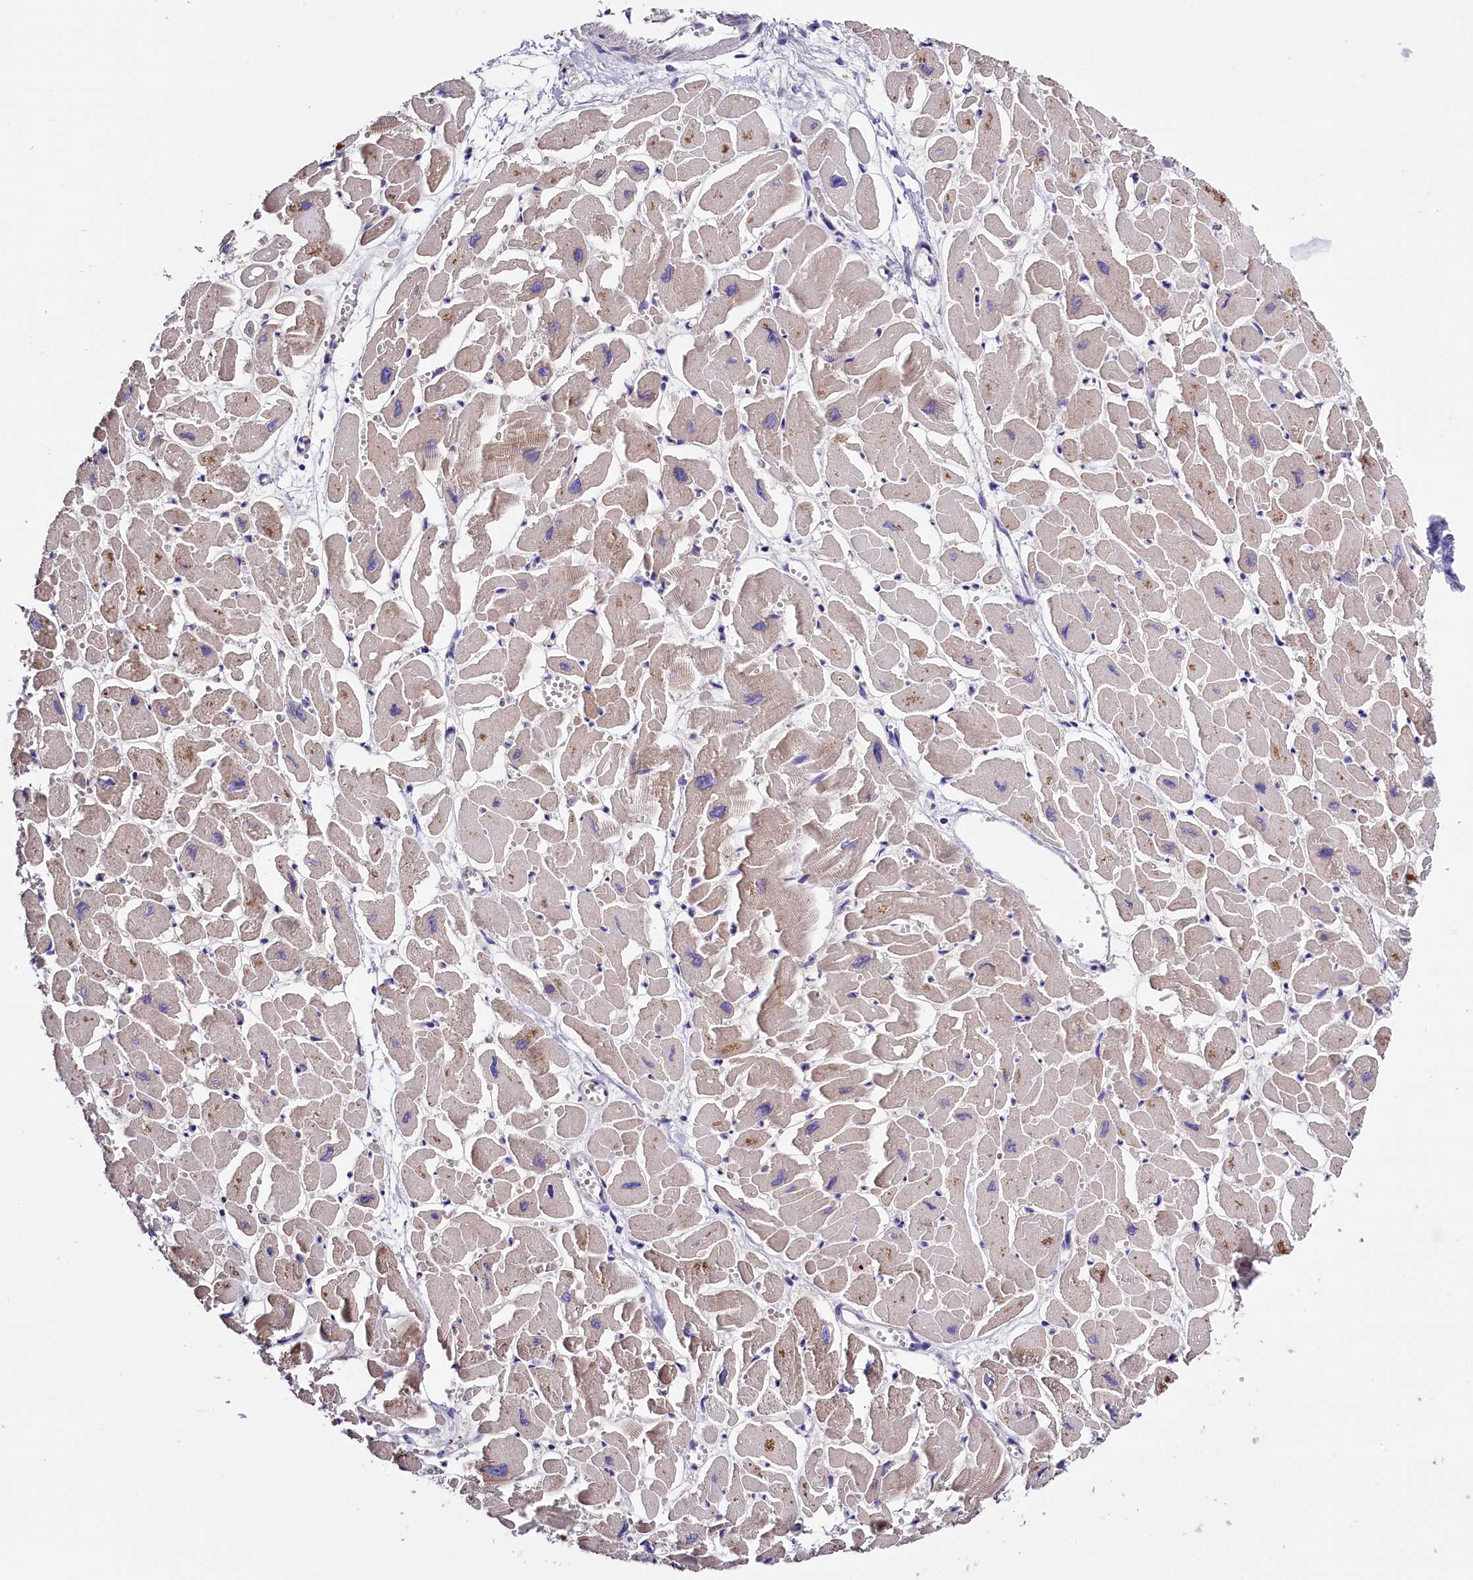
{"staining": {"intensity": "negative", "quantity": "none", "location": "none"}, "tissue": "heart muscle", "cell_type": "Cardiomyocytes", "image_type": "normal", "snomed": [{"axis": "morphology", "description": "Normal tissue, NOS"}, {"axis": "topography", "description": "Heart"}], "caption": "Immunohistochemistry (IHC) of benign human heart muscle demonstrates no positivity in cardiomyocytes. (DAB (3,3'-diaminobenzidine) IHC, high magnification).", "gene": "BTBD9", "patient": {"sex": "male", "age": 54}}